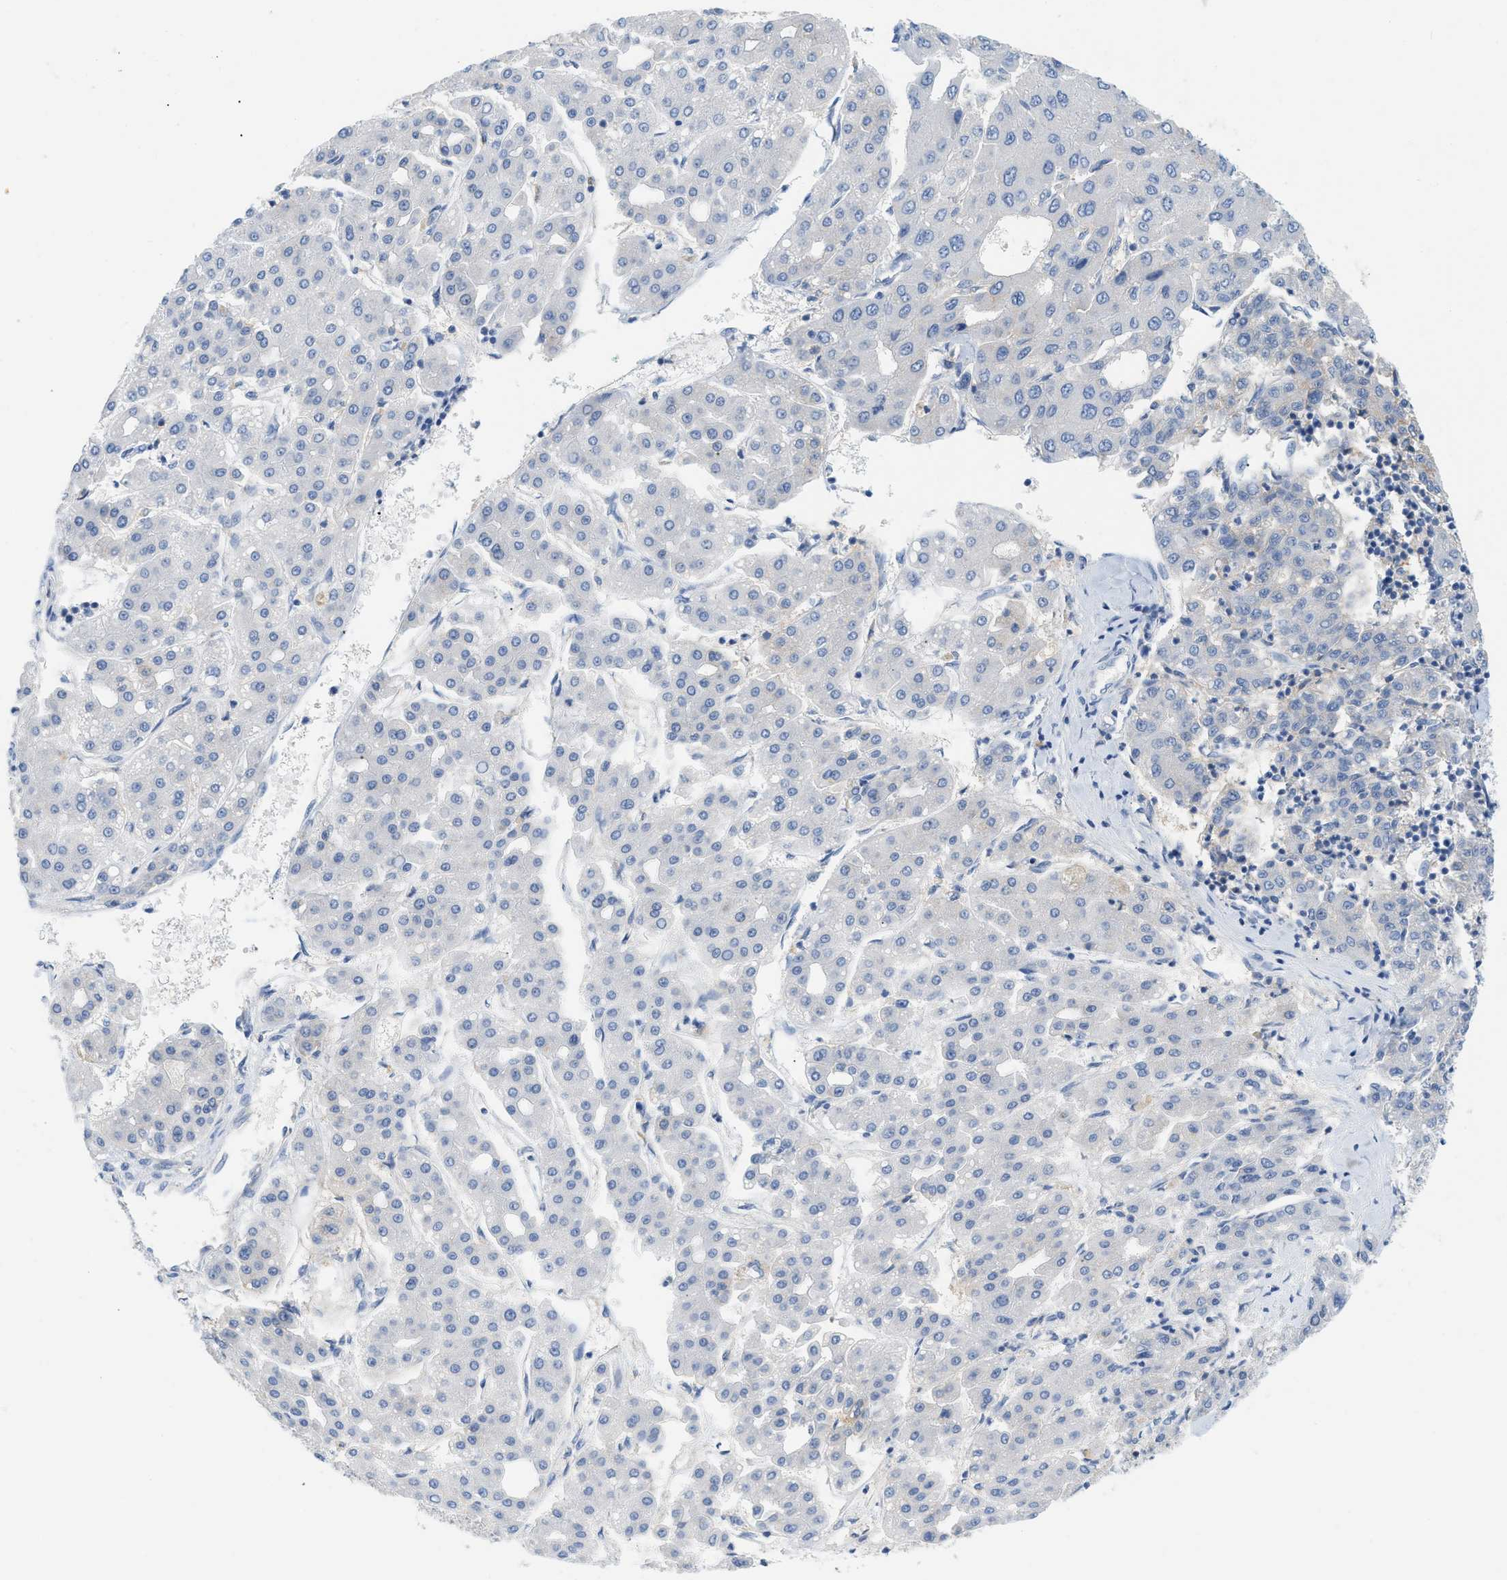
{"staining": {"intensity": "negative", "quantity": "none", "location": "none"}, "tissue": "liver cancer", "cell_type": "Tumor cells", "image_type": "cancer", "snomed": [{"axis": "morphology", "description": "Carcinoma, Hepatocellular, NOS"}, {"axis": "topography", "description": "Liver"}], "caption": "The histopathology image reveals no significant expression in tumor cells of liver hepatocellular carcinoma.", "gene": "PAPPA", "patient": {"sex": "male", "age": 65}}